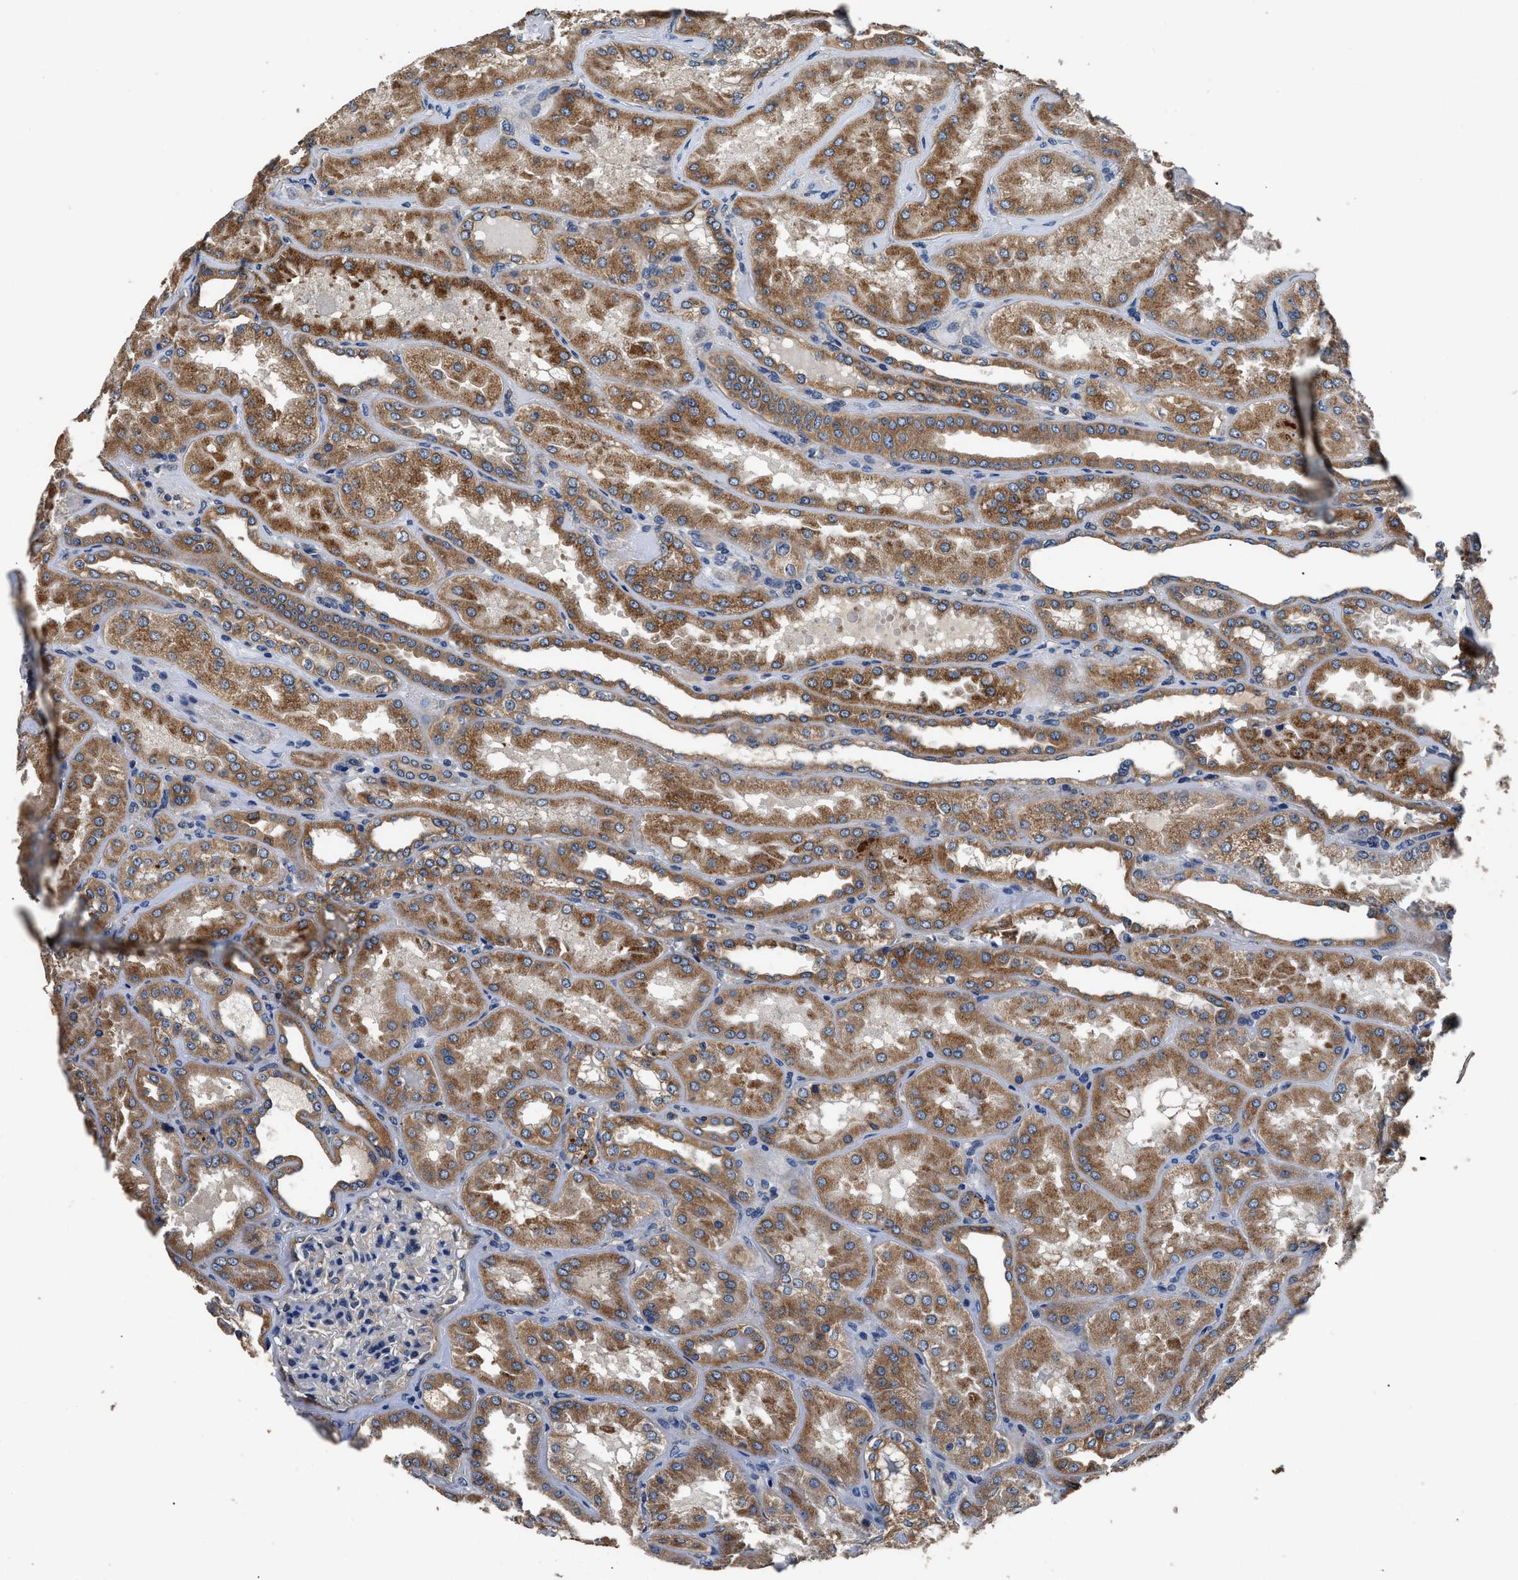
{"staining": {"intensity": "negative", "quantity": "none", "location": "none"}, "tissue": "kidney", "cell_type": "Cells in glomeruli", "image_type": "normal", "snomed": [{"axis": "morphology", "description": "Normal tissue, NOS"}, {"axis": "topography", "description": "Kidney"}], "caption": "Human kidney stained for a protein using immunohistochemistry exhibits no positivity in cells in glomeruli.", "gene": "DHRS7B", "patient": {"sex": "female", "age": 56}}